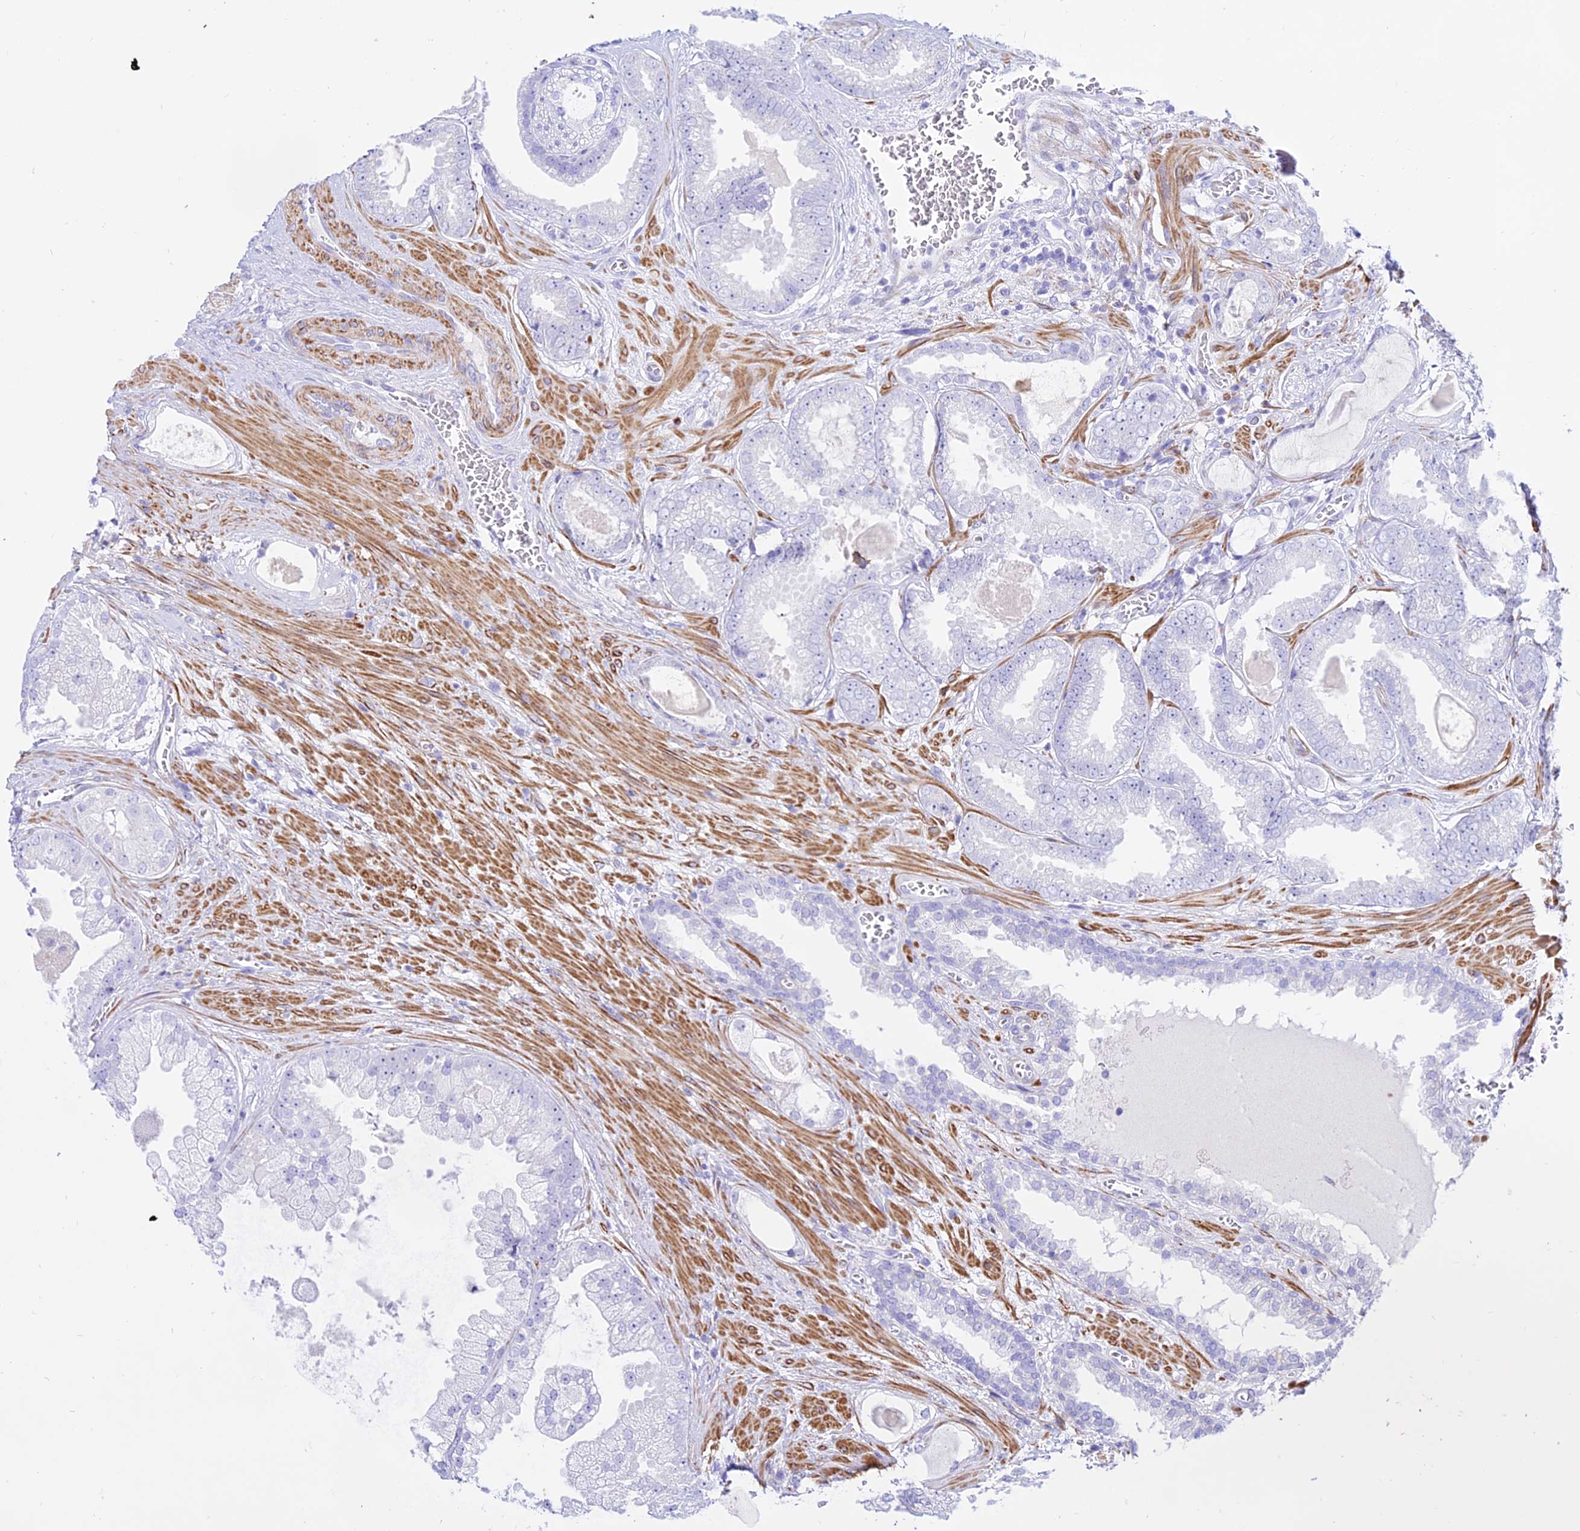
{"staining": {"intensity": "negative", "quantity": "none", "location": "none"}, "tissue": "prostate cancer", "cell_type": "Tumor cells", "image_type": "cancer", "snomed": [{"axis": "morphology", "description": "Adenocarcinoma, Low grade"}, {"axis": "topography", "description": "Prostate"}], "caption": "Immunohistochemistry of human prostate cancer (low-grade adenocarcinoma) reveals no expression in tumor cells. (Brightfield microscopy of DAB (3,3'-diaminobenzidine) immunohistochemistry at high magnification).", "gene": "DLX1", "patient": {"sex": "male", "age": 57}}